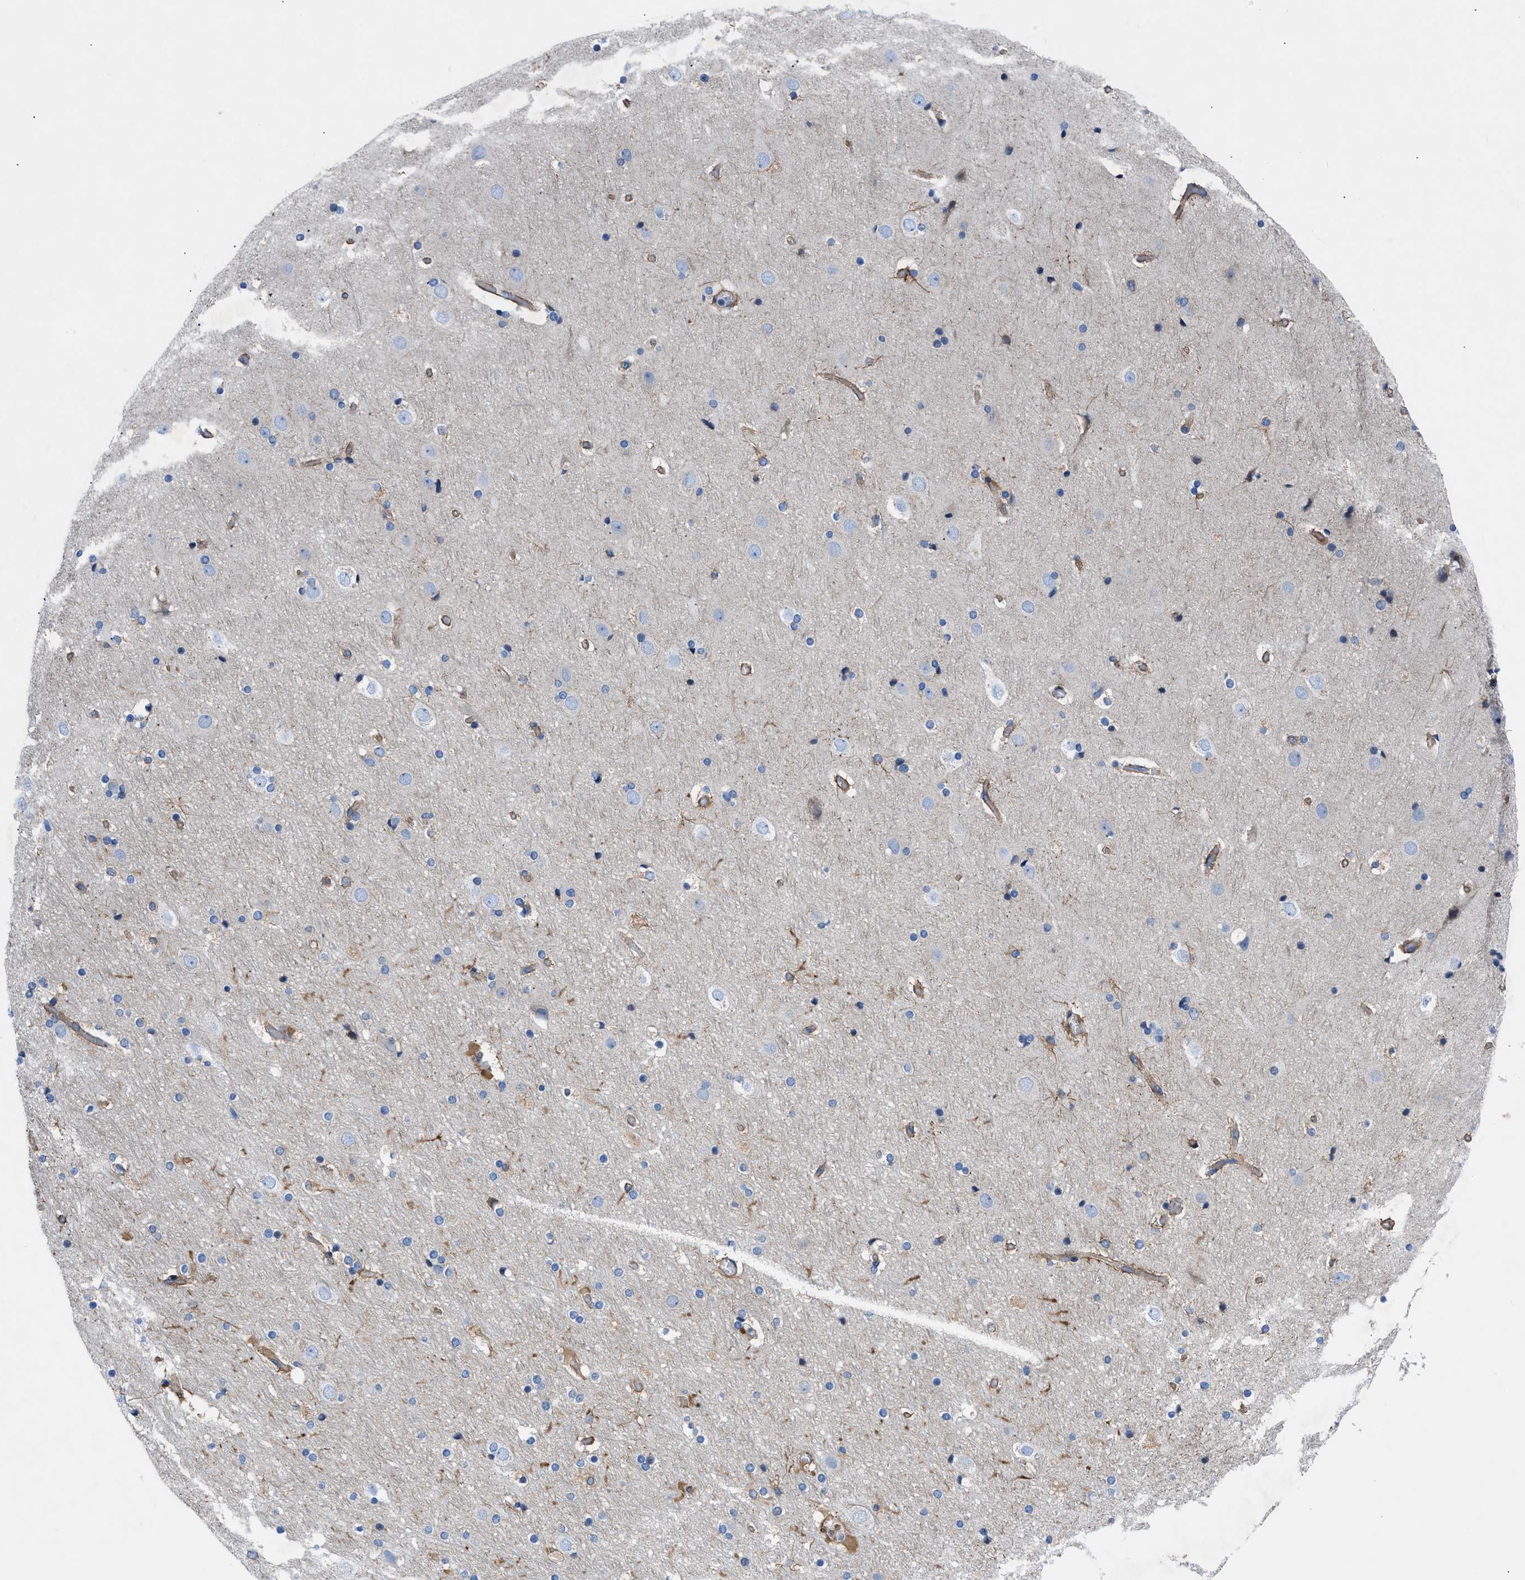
{"staining": {"intensity": "moderate", "quantity": ">75%", "location": "cytoplasmic/membranous"}, "tissue": "cerebral cortex", "cell_type": "Endothelial cells", "image_type": "normal", "snomed": [{"axis": "morphology", "description": "Normal tissue, NOS"}, {"axis": "topography", "description": "Cerebral cortex"}], "caption": "Immunohistochemistry (DAB (3,3'-diaminobenzidine)) staining of unremarkable cerebral cortex demonstrates moderate cytoplasmic/membranous protein positivity in approximately >75% of endothelial cells.", "gene": "DMAC1", "patient": {"sex": "male", "age": 57}}